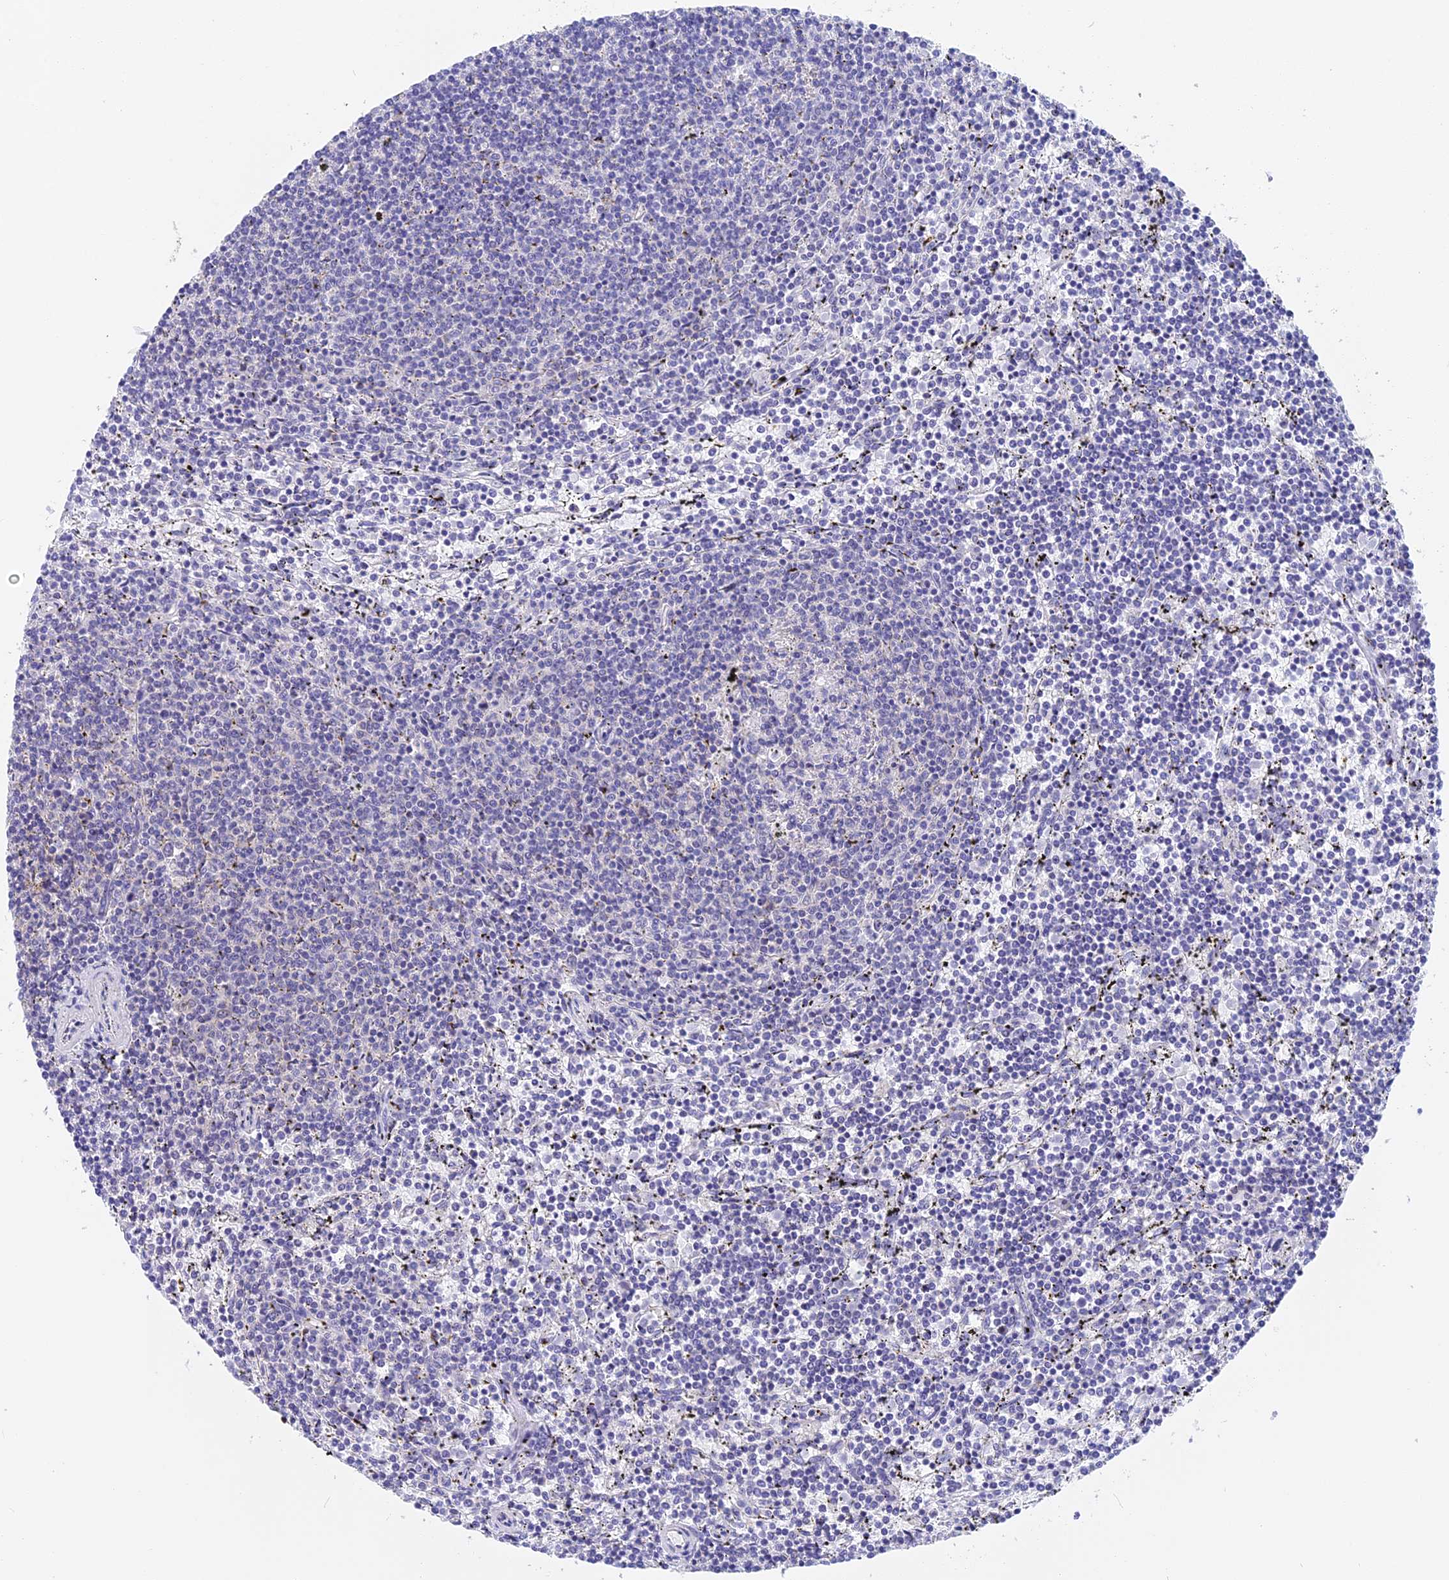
{"staining": {"intensity": "negative", "quantity": "none", "location": "none"}, "tissue": "lymphoma", "cell_type": "Tumor cells", "image_type": "cancer", "snomed": [{"axis": "morphology", "description": "Malignant lymphoma, non-Hodgkin's type, Low grade"}, {"axis": "topography", "description": "Spleen"}], "caption": "Human low-grade malignant lymphoma, non-Hodgkin's type stained for a protein using immunohistochemistry (IHC) shows no positivity in tumor cells.", "gene": "STUB1", "patient": {"sex": "female", "age": 50}}